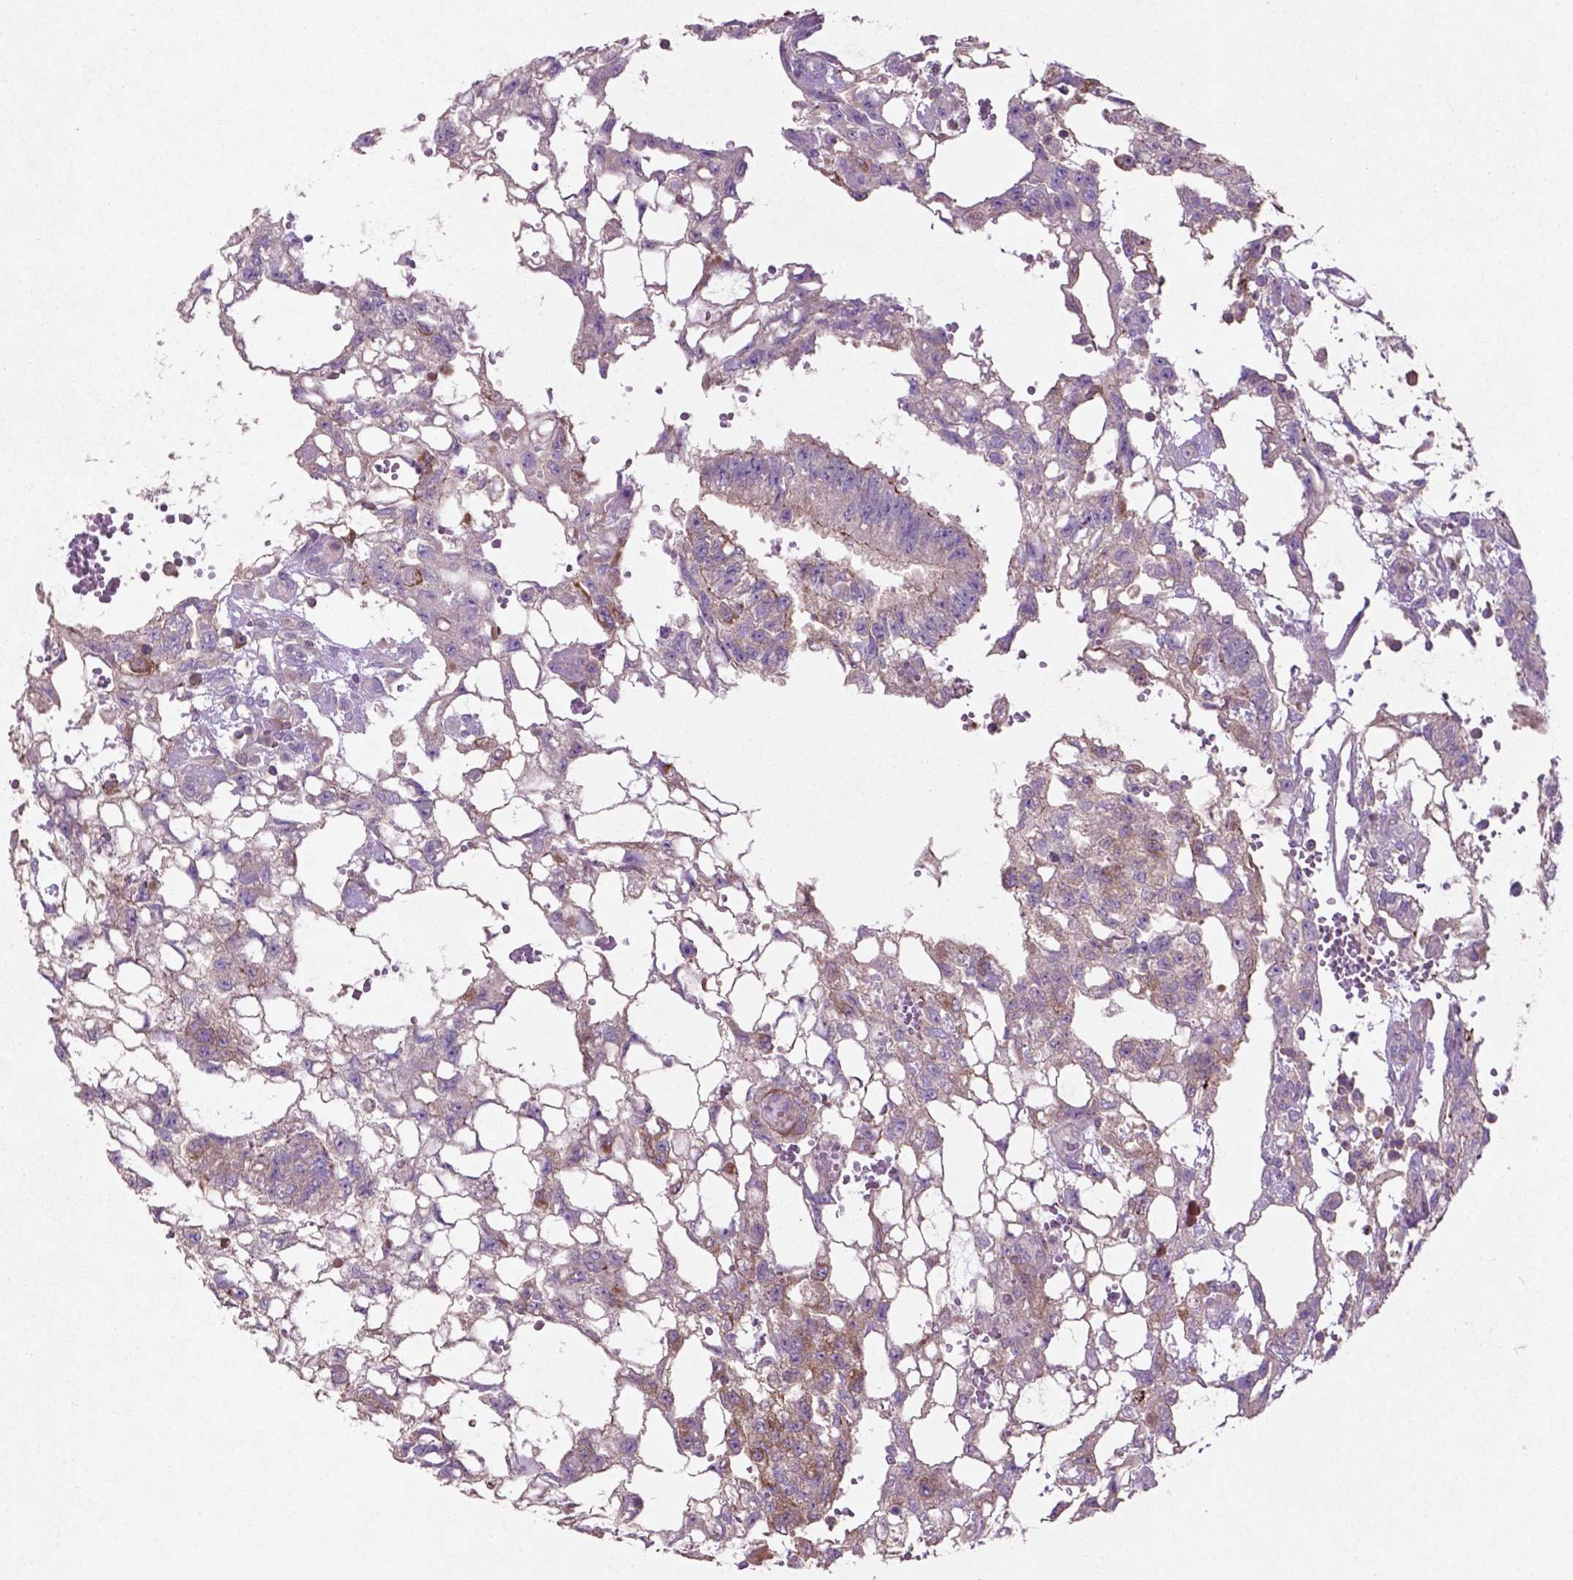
{"staining": {"intensity": "negative", "quantity": "none", "location": "none"}, "tissue": "testis cancer", "cell_type": "Tumor cells", "image_type": "cancer", "snomed": [{"axis": "morphology", "description": "Carcinoma, Embryonal, NOS"}, {"axis": "topography", "description": "Testis"}], "caption": "Human testis embryonal carcinoma stained for a protein using IHC displays no staining in tumor cells.", "gene": "BMP4", "patient": {"sex": "male", "age": 32}}